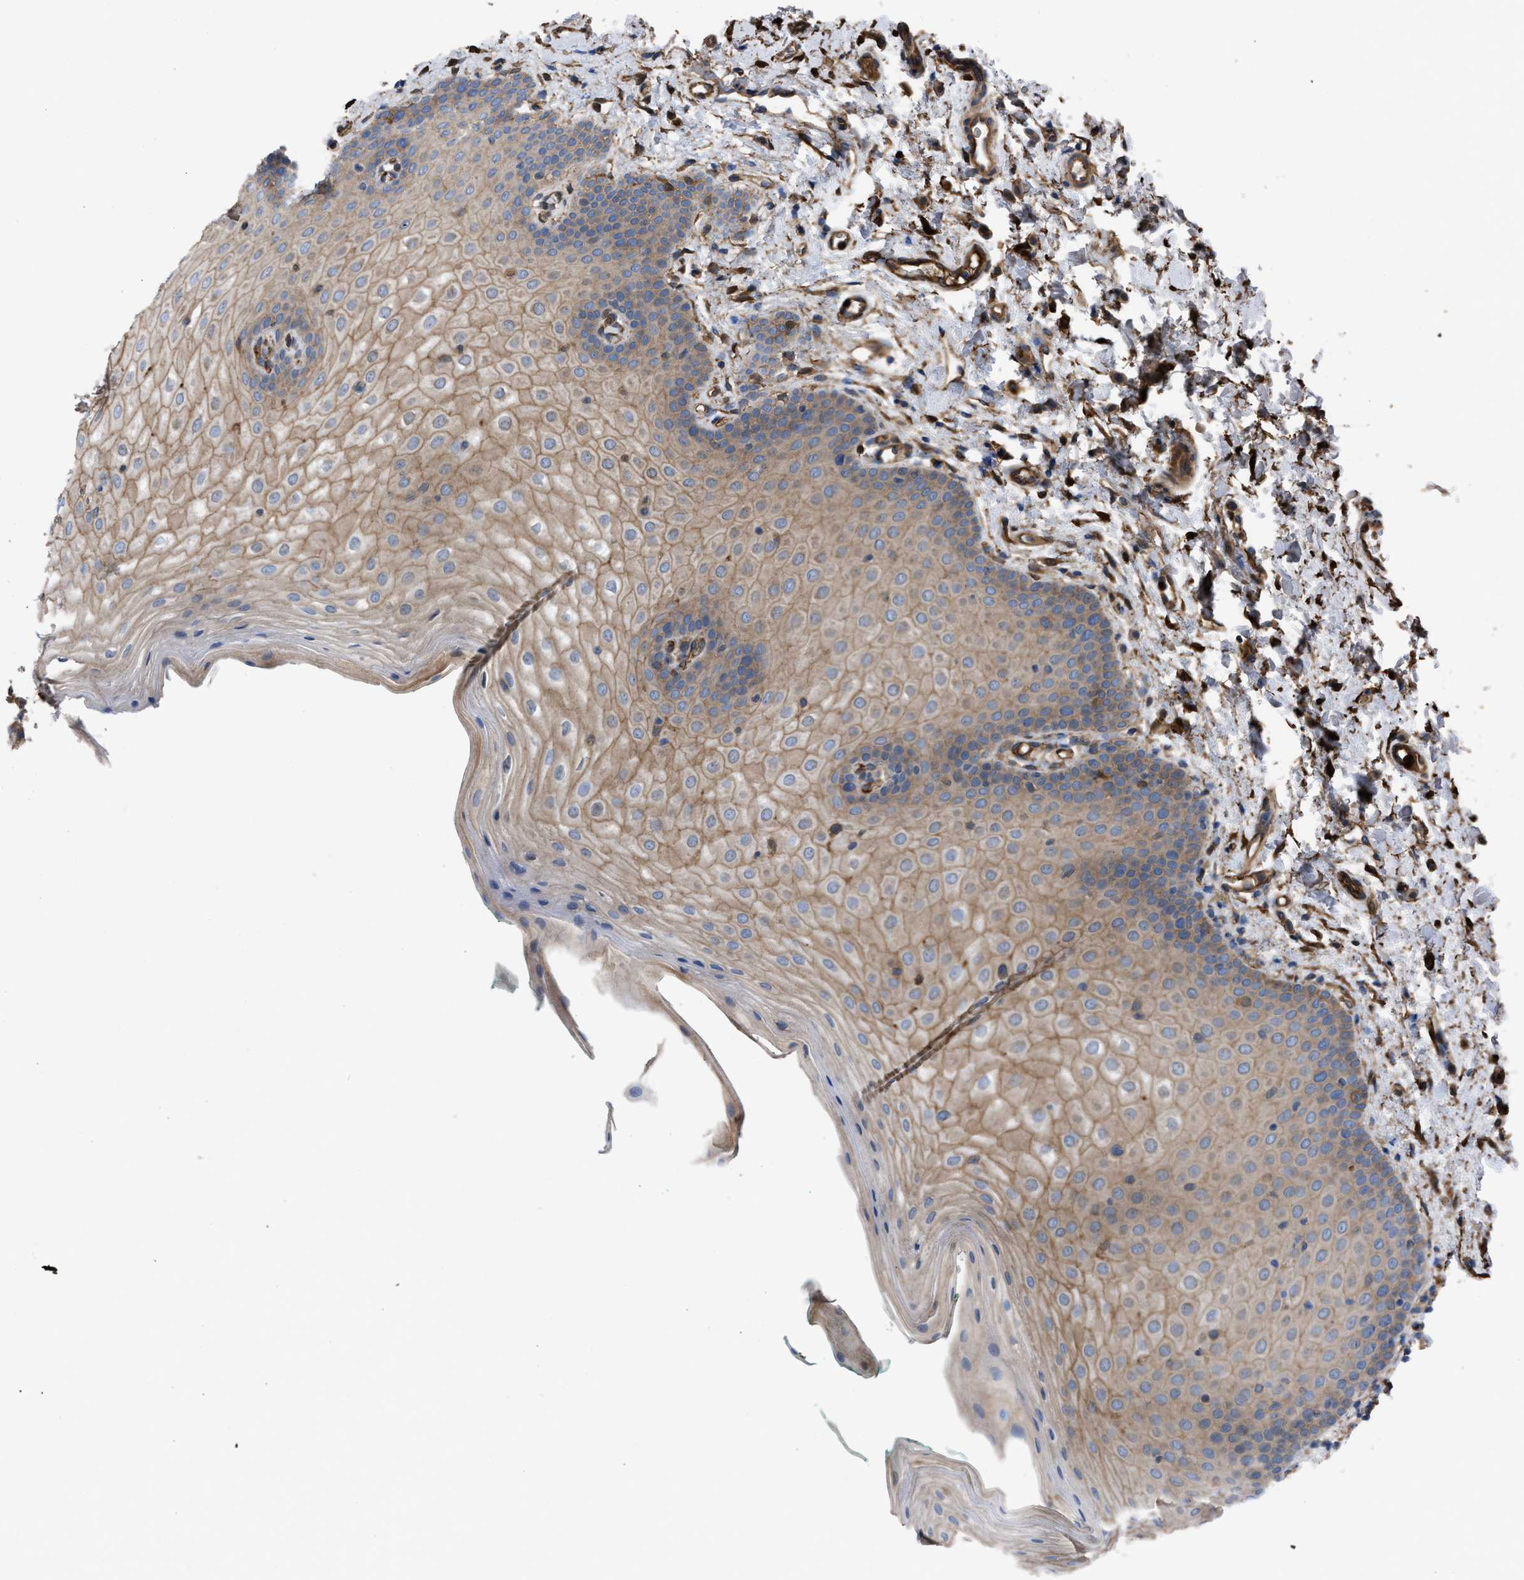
{"staining": {"intensity": "weak", "quantity": ">75%", "location": "cytoplasmic/membranous"}, "tissue": "oral mucosa", "cell_type": "Squamous epithelial cells", "image_type": "normal", "snomed": [{"axis": "morphology", "description": "Normal tissue, NOS"}, {"axis": "topography", "description": "Skin"}, {"axis": "topography", "description": "Oral tissue"}], "caption": "A low amount of weak cytoplasmic/membranous expression is present in about >75% of squamous epithelial cells in unremarkable oral mucosa.", "gene": "TRIOBP", "patient": {"sex": "male", "age": 84}}